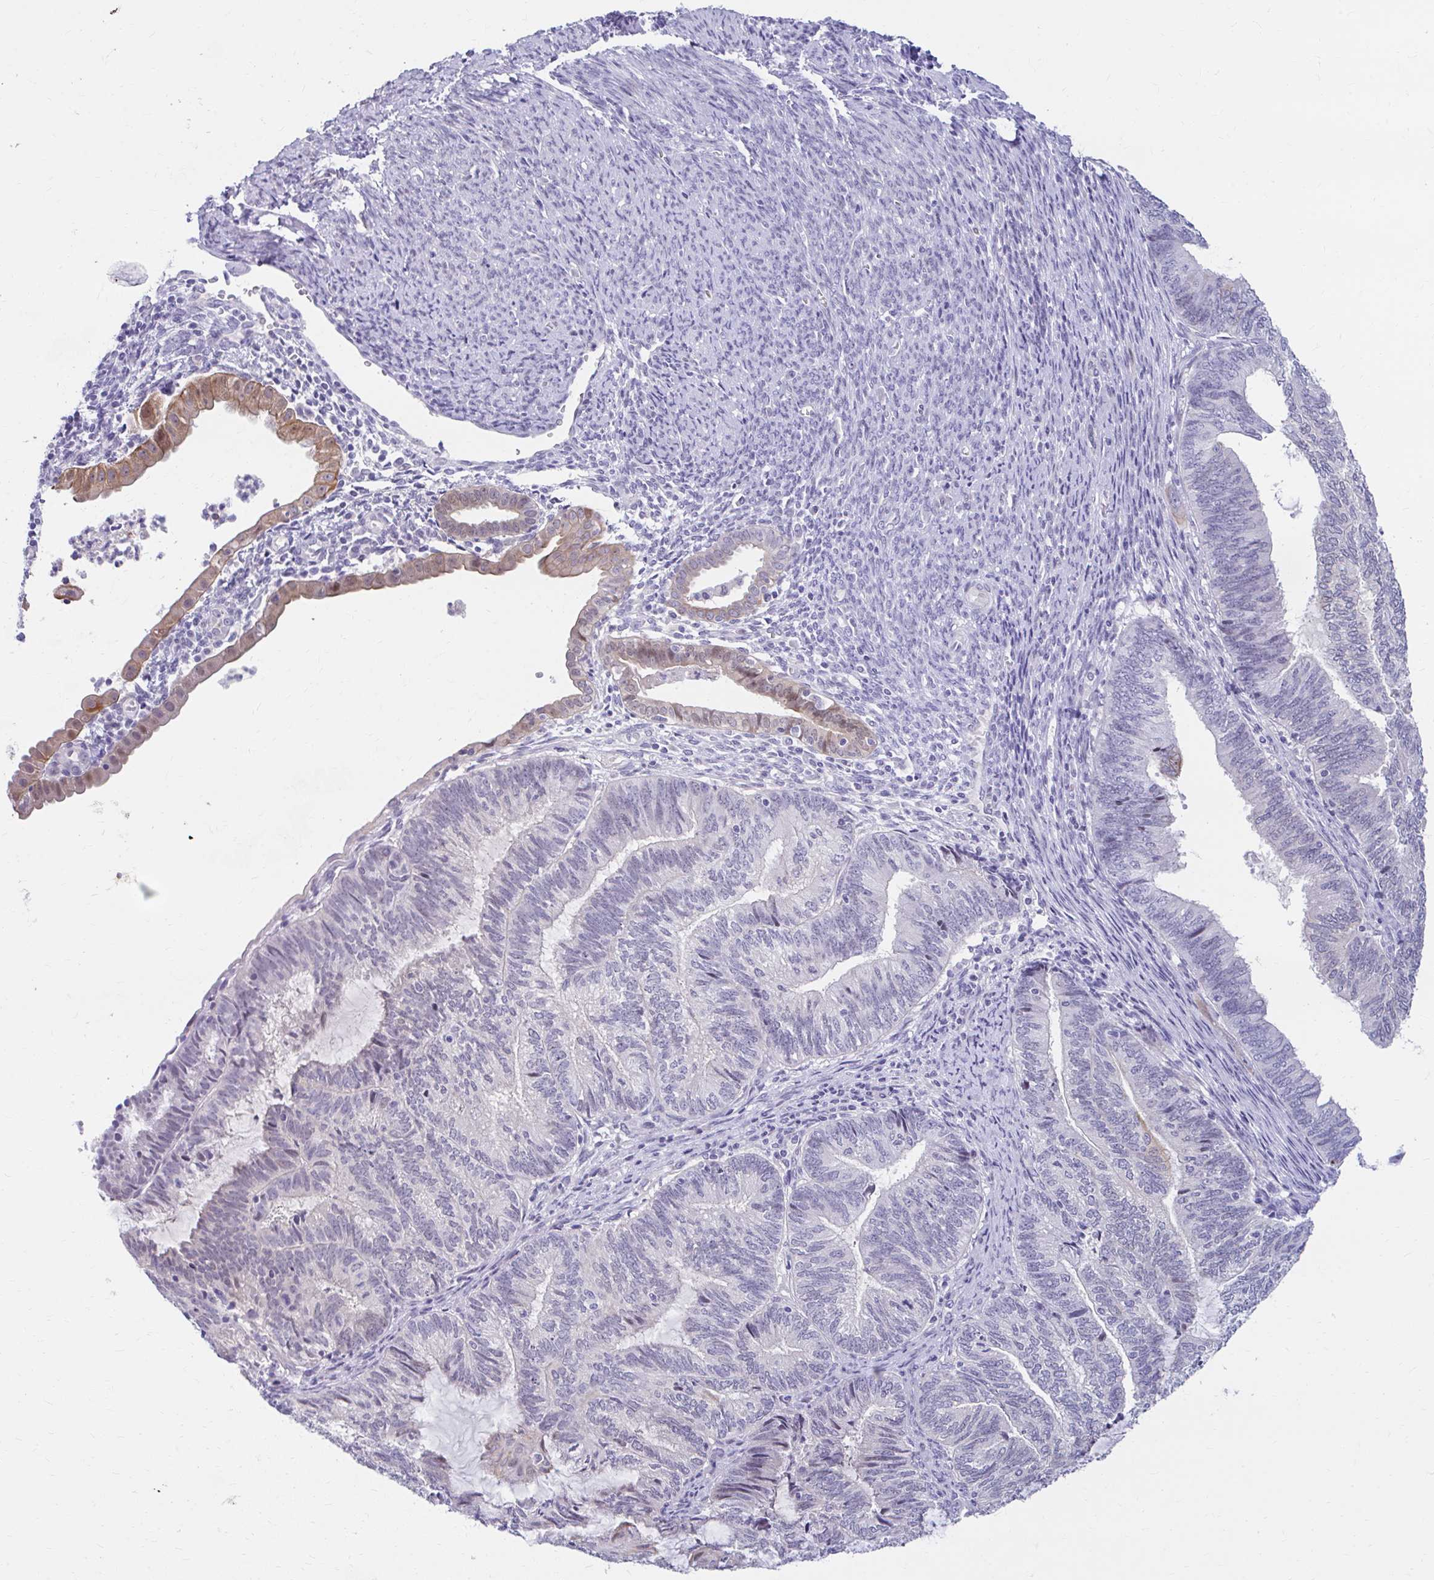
{"staining": {"intensity": "negative", "quantity": "none", "location": "none"}, "tissue": "endometrial cancer", "cell_type": "Tumor cells", "image_type": "cancer", "snomed": [{"axis": "morphology", "description": "Adenocarcinoma, NOS"}, {"axis": "topography", "description": "Uterus"}, {"axis": "topography", "description": "Endometrium"}], "caption": "Protein analysis of endometrial cancer (adenocarcinoma) demonstrates no significant expression in tumor cells.", "gene": "RGS16", "patient": {"sex": "female", "age": 70}}